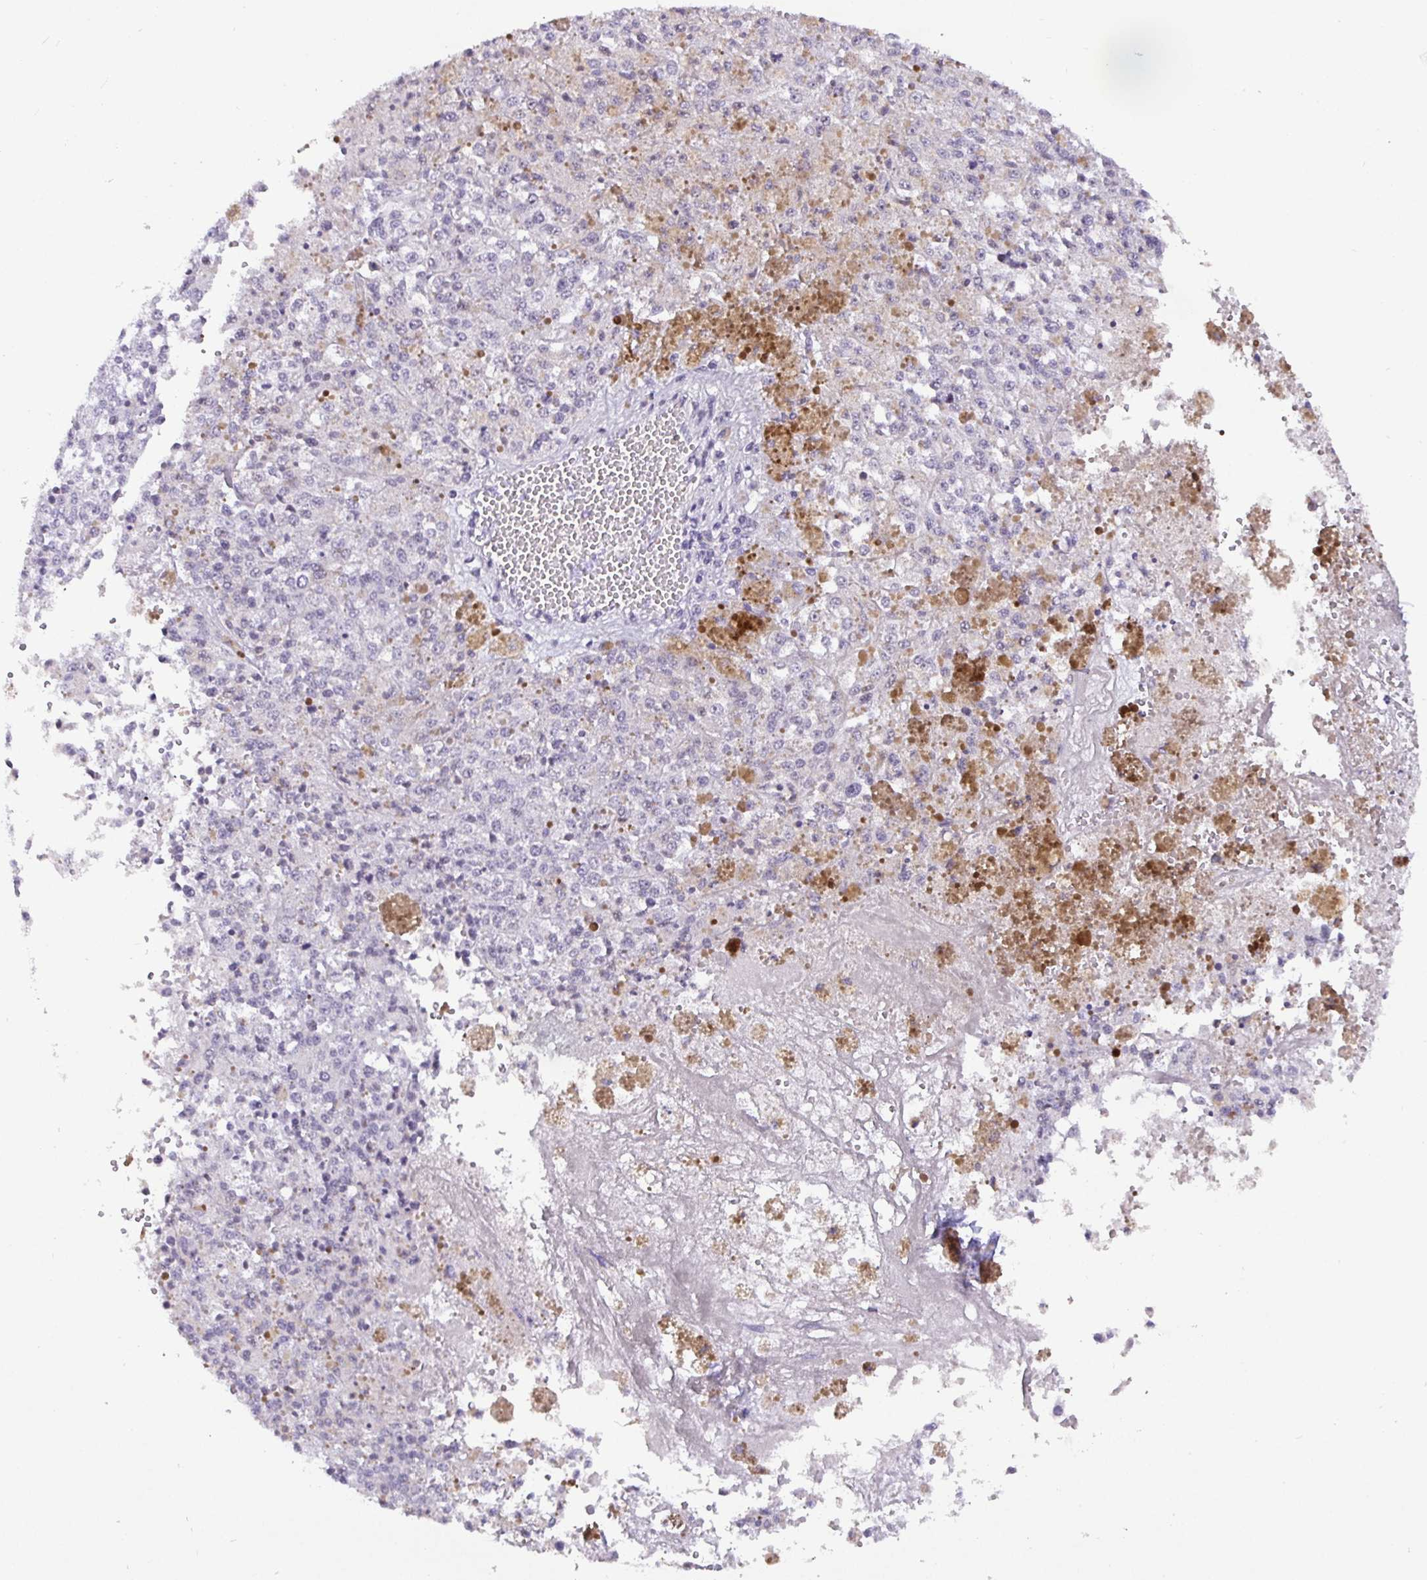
{"staining": {"intensity": "negative", "quantity": "none", "location": "none"}, "tissue": "melanoma", "cell_type": "Tumor cells", "image_type": "cancer", "snomed": [{"axis": "morphology", "description": "Malignant melanoma, Metastatic site"}, {"axis": "topography", "description": "Lymph node"}], "caption": "Immunohistochemistry micrograph of neoplastic tissue: human malignant melanoma (metastatic site) stained with DAB (3,3'-diaminobenzidine) demonstrates no significant protein expression in tumor cells.", "gene": "NUP188", "patient": {"sex": "female", "age": 64}}